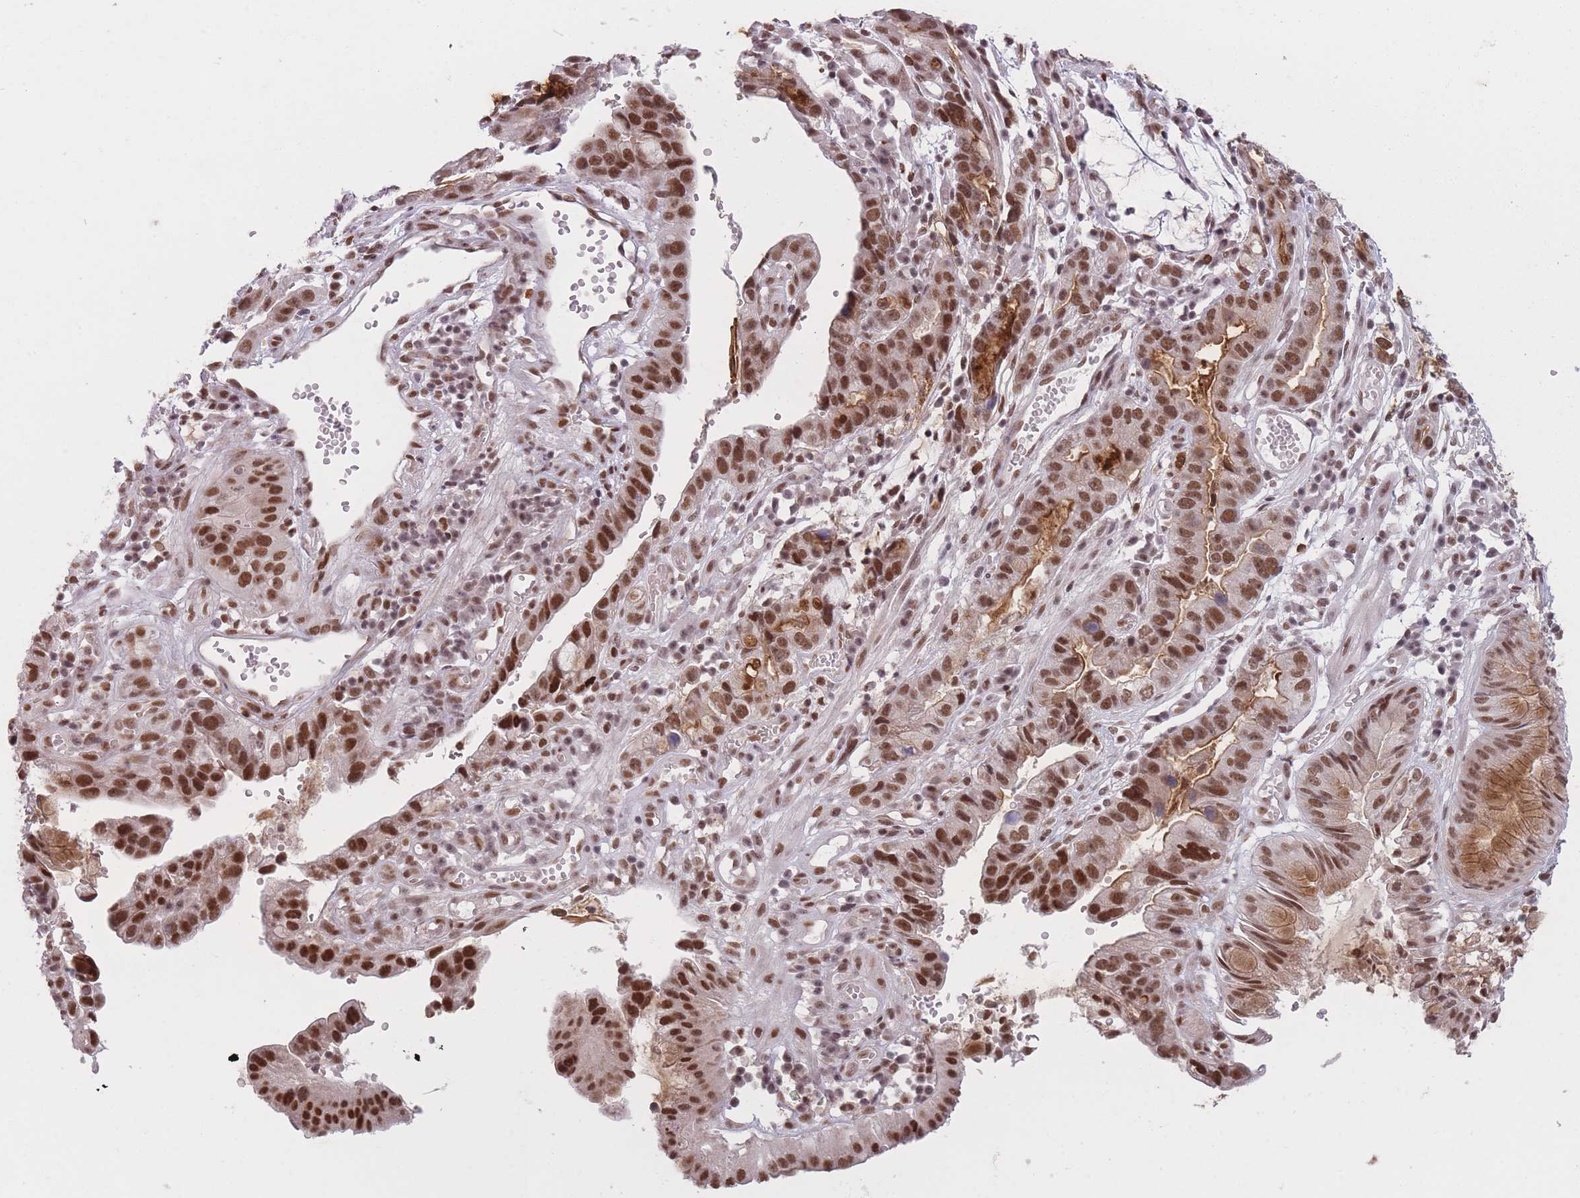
{"staining": {"intensity": "strong", "quantity": ">75%", "location": "nuclear"}, "tissue": "stomach cancer", "cell_type": "Tumor cells", "image_type": "cancer", "snomed": [{"axis": "morphology", "description": "Adenocarcinoma, NOS"}, {"axis": "topography", "description": "Stomach"}], "caption": "Human stomach adenocarcinoma stained with a protein marker shows strong staining in tumor cells.", "gene": "SUPT6H", "patient": {"sex": "male", "age": 55}}